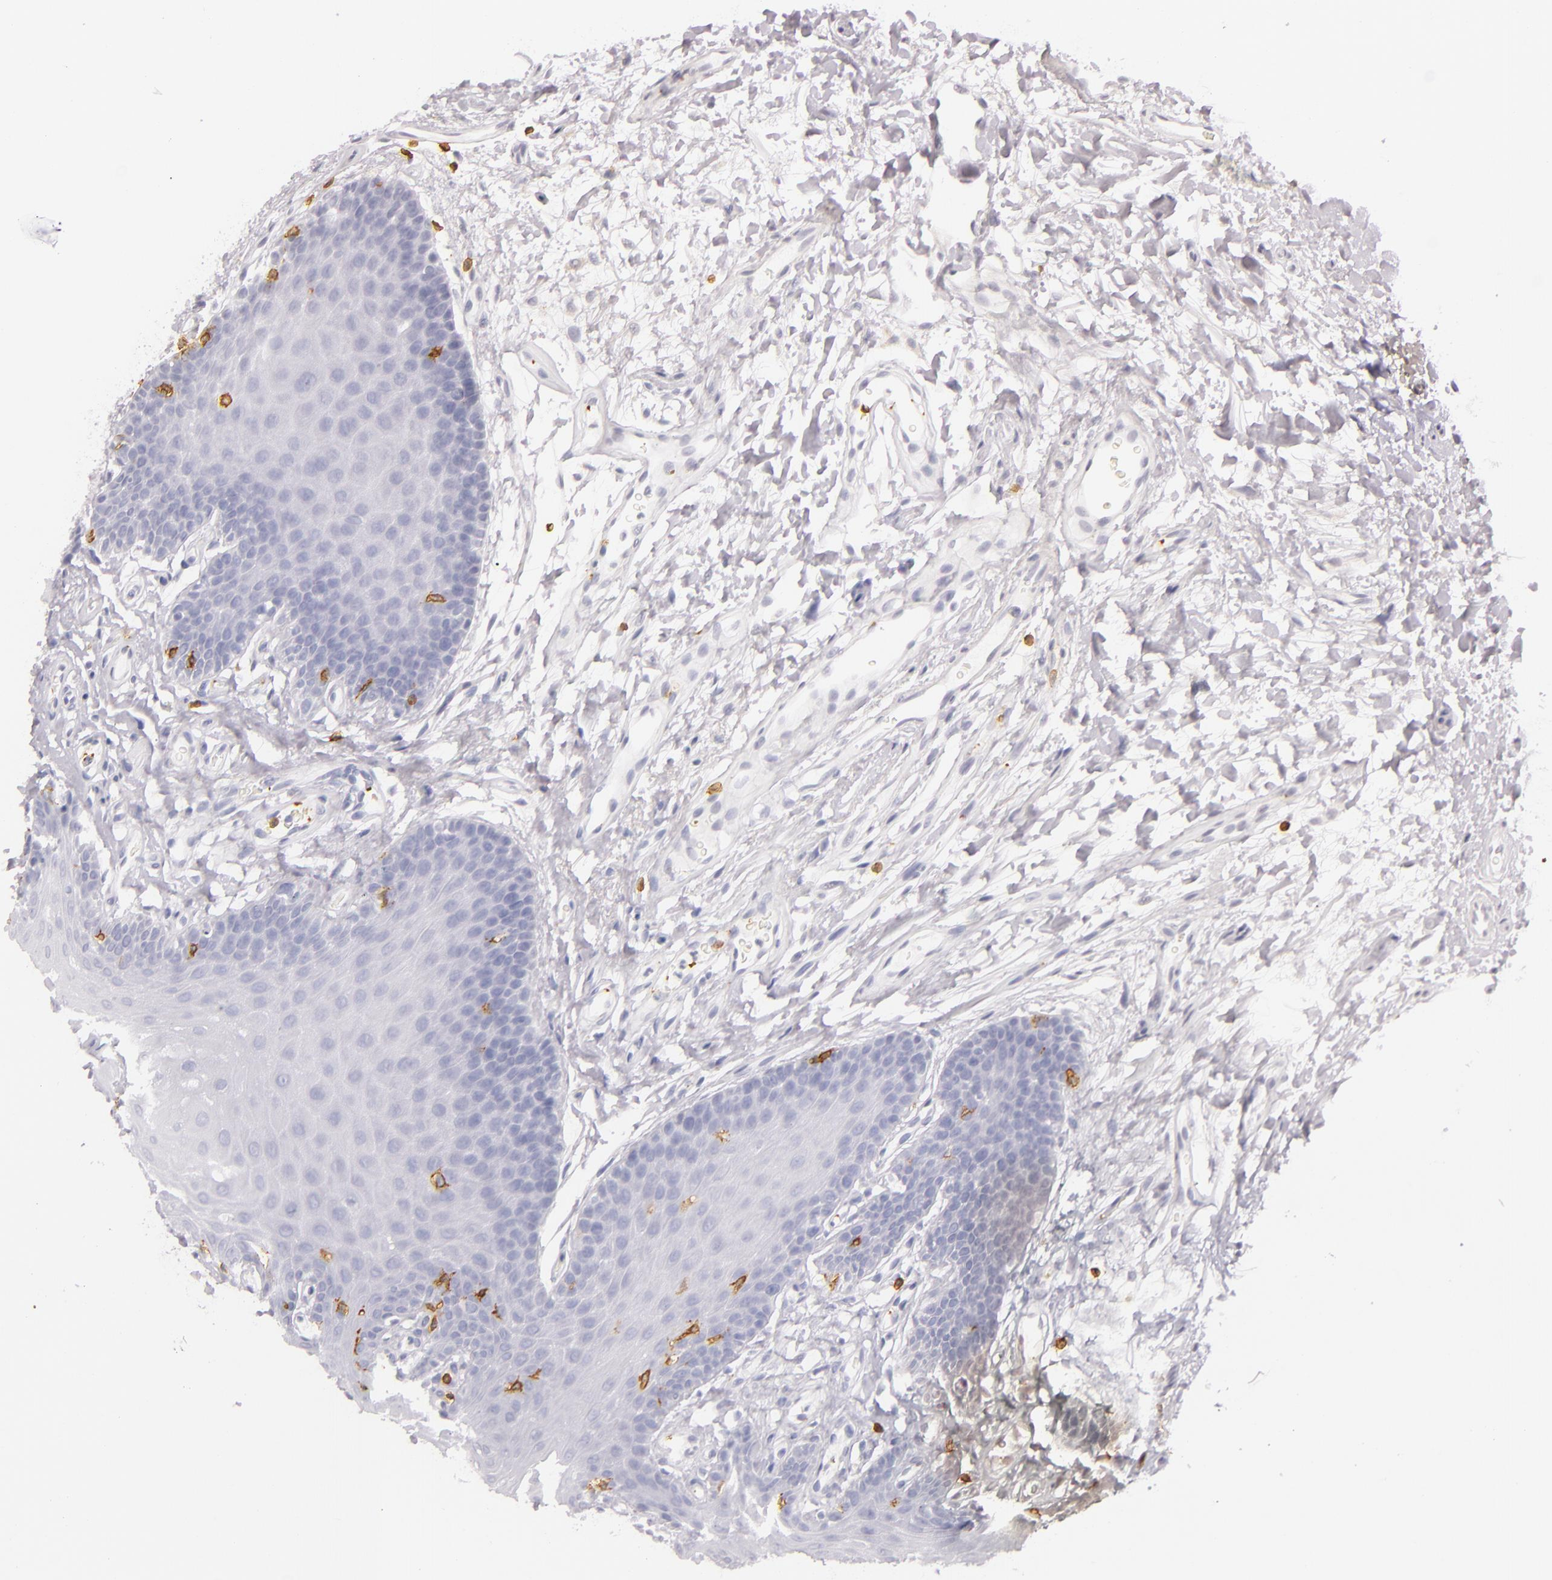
{"staining": {"intensity": "negative", "quantity": "none", "location": "none"}, "tissue": "oral mucosa", "cell_type": "Squamous epithelial cells", "image_type": "normal", "snomed": [{"axis": "morphology", "description": "Normal tissue, NOS"}, {"axis": "topography", "description": "Oral tissue"}], "caption": "The image shows no staining of squamous epithelial cells in unremarkable oral mucosa. Brightfield microscopy of immunohistochemistry (IHC) stained with DAB (brown) and hematoxylin (blue), captured at high magnification.", "gene": "LAT", "patient": {"sex": "male", "age": 62}}